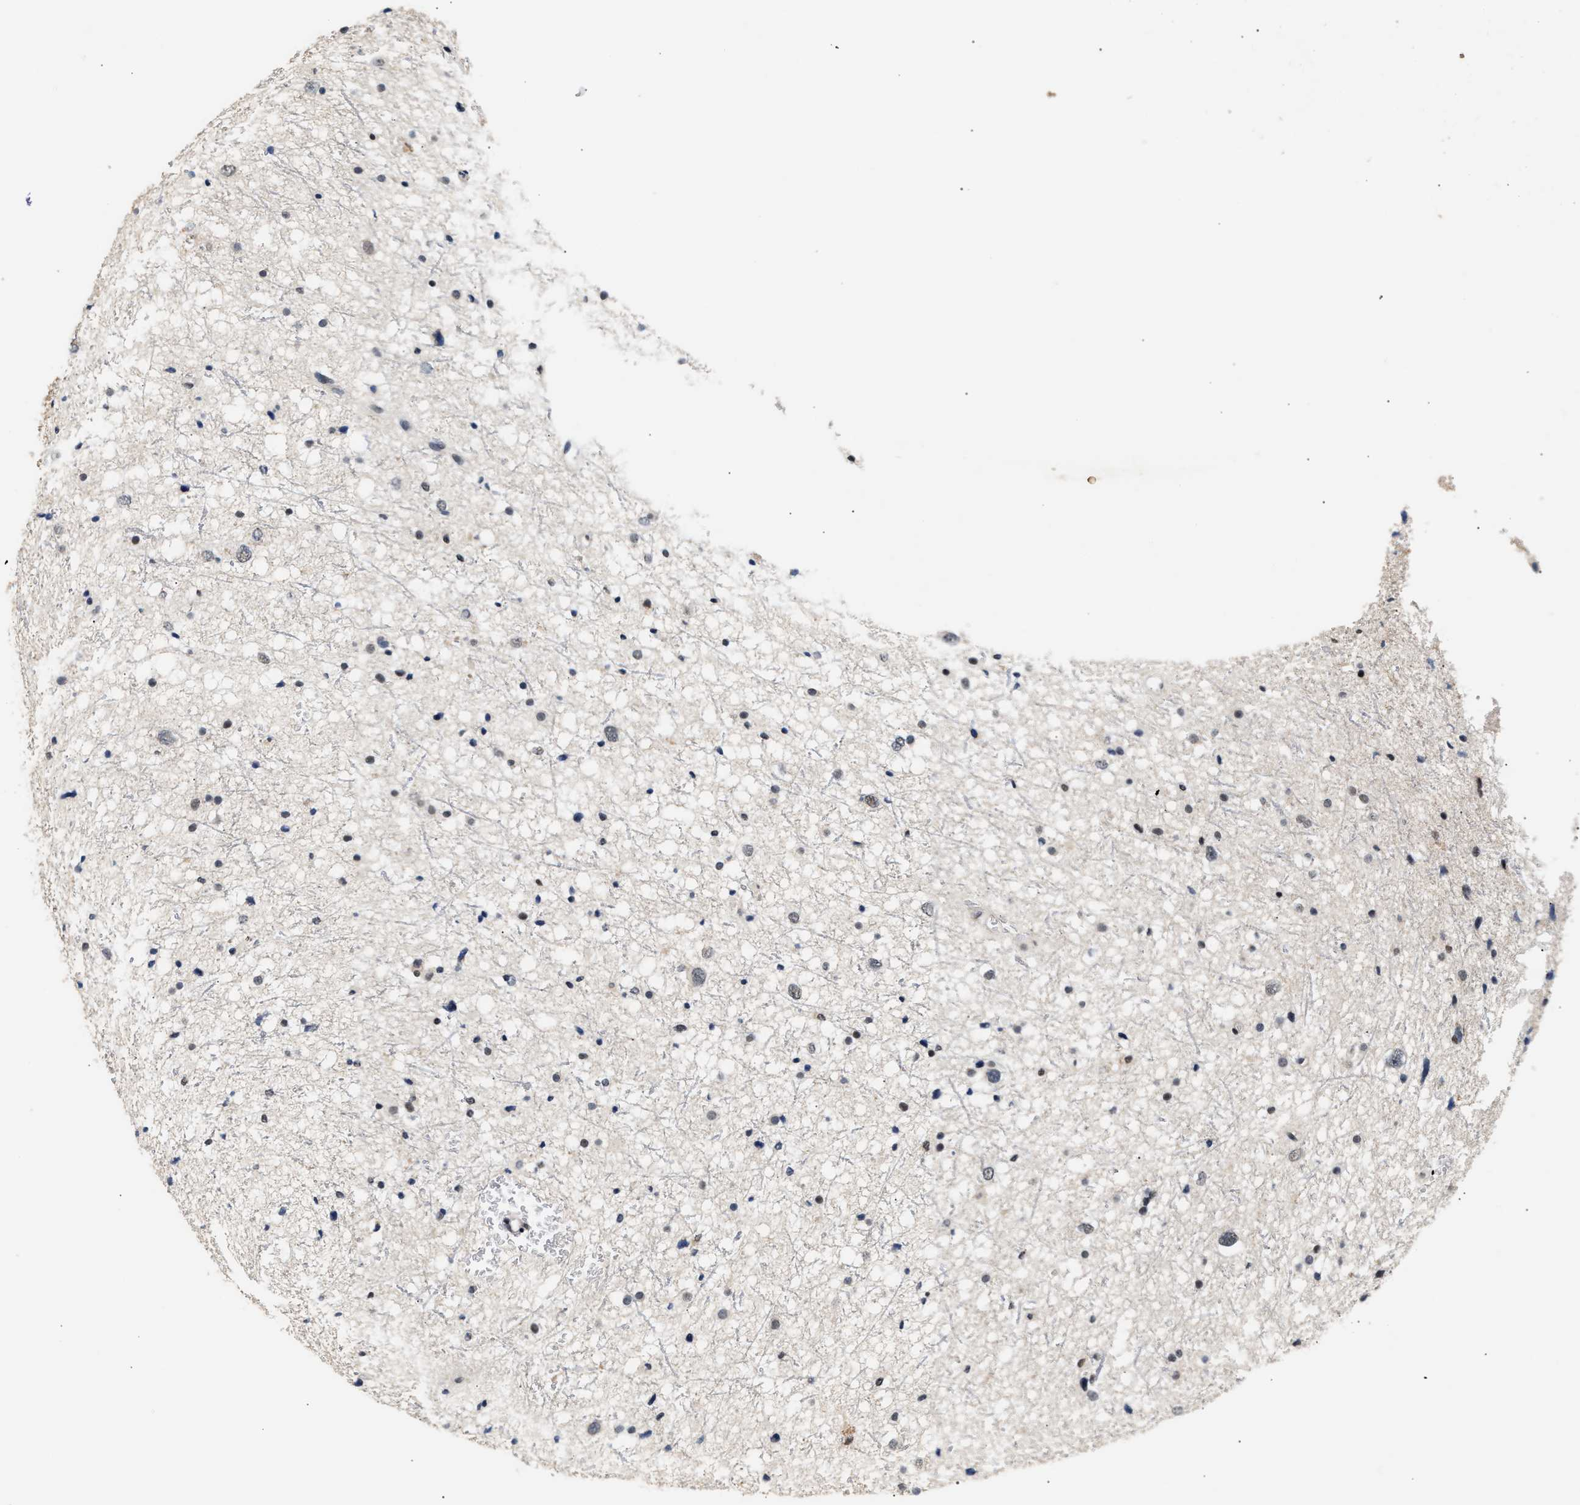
{"staining": {"intensity": "weak", "quantity": "<25%", "location": "nuclear"}, "tissue": "glioma", "cell_type": "Tumor cells", "image_type": "cancer", "snomed": [{"axis": "morphology", "description": "Glioma, malignant, Low grade"}, {"axis": "topography", "description": "Brain"}], "caption": "Human malignant low-grade glioma stained for a protein using immunohistochemistry (IHC) reveals no positivity in tumor cells.", "gene": "THOC1", "patient": {"sex": "female", "age": 37}}